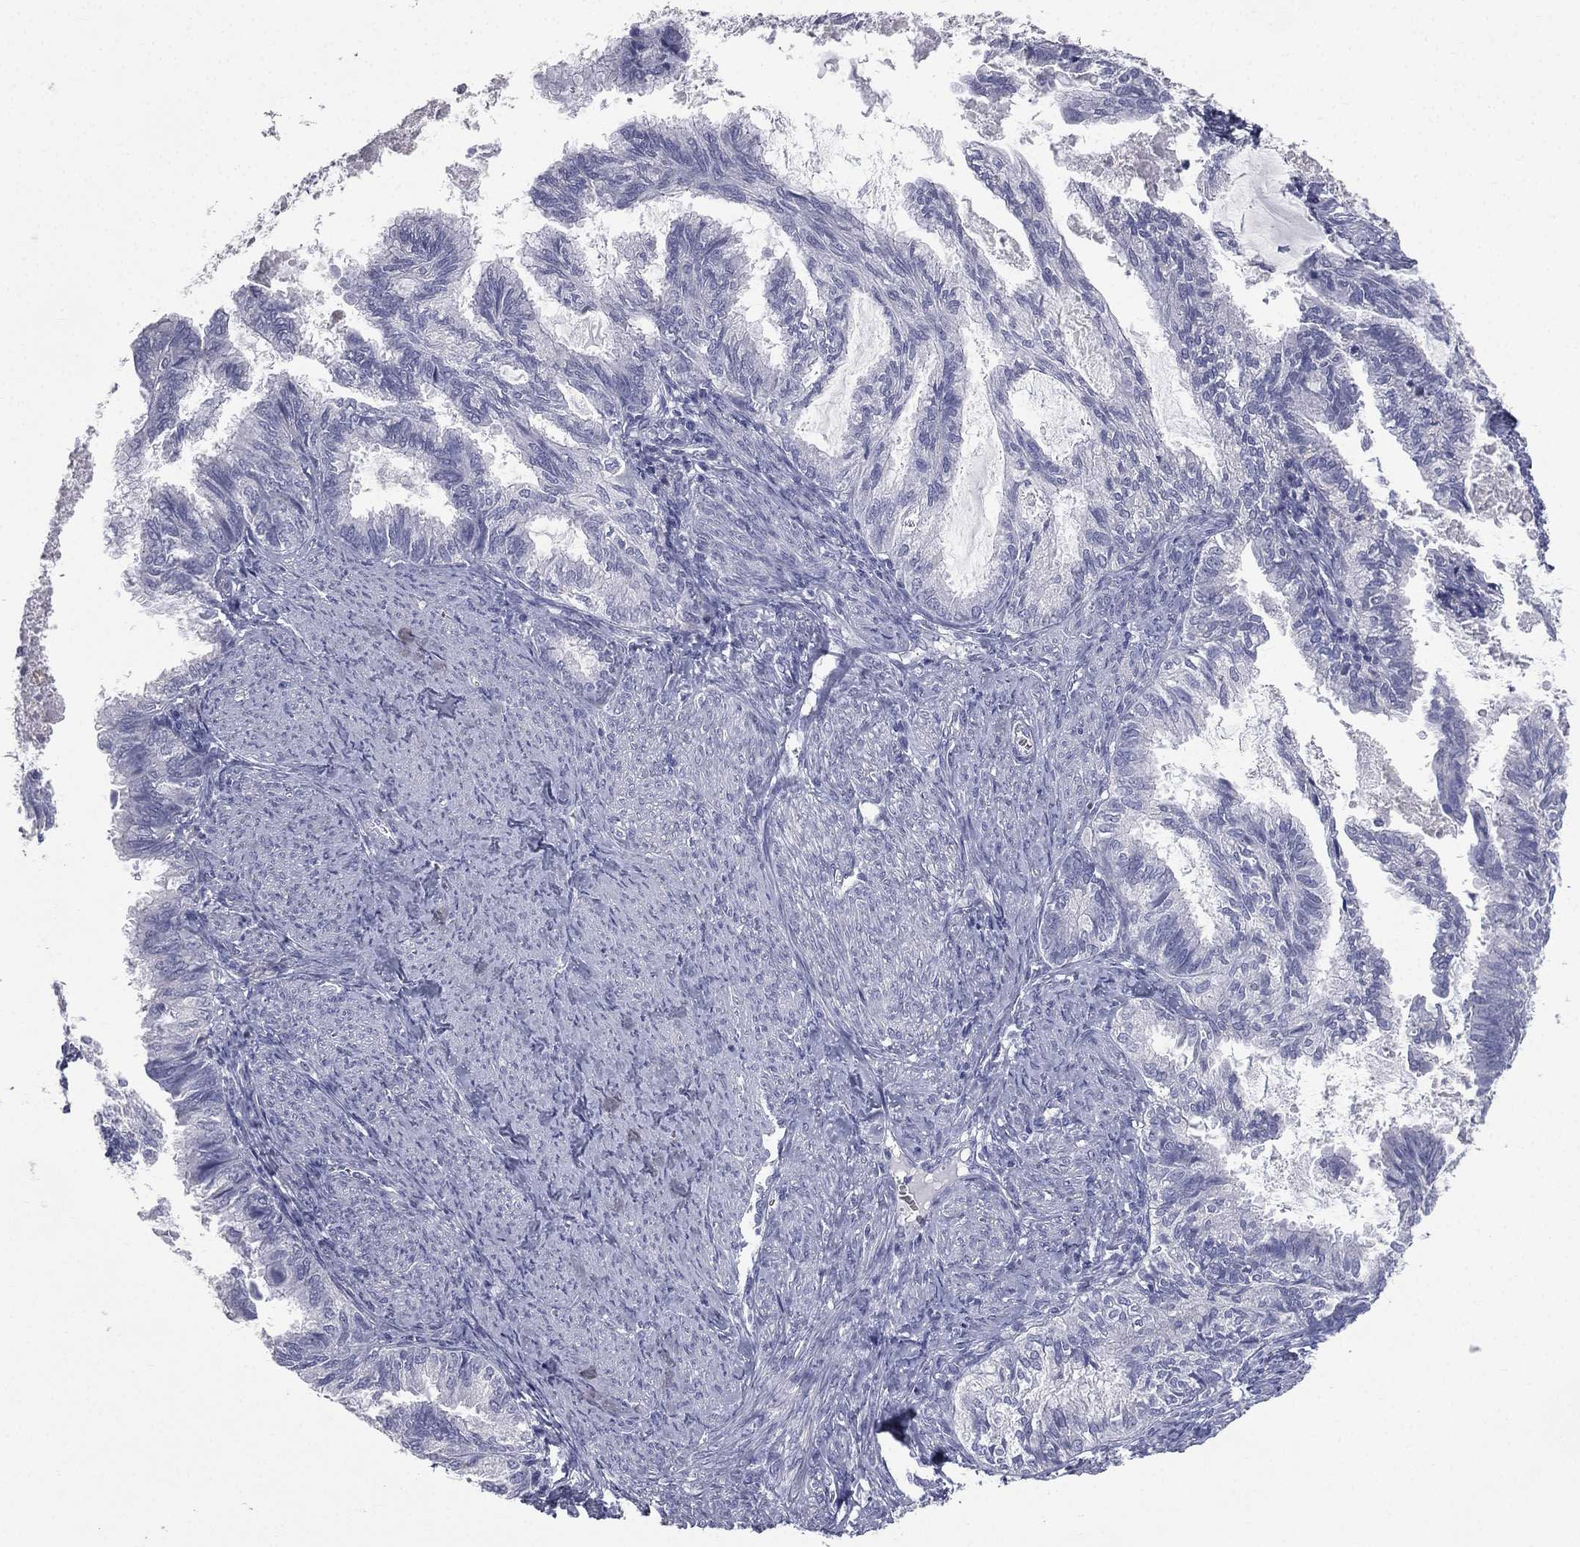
{"staining": {"intensity": "negative", "quantity": "none", "location": "none"}, "tissue": "endometrial cancer", "cell_type": "Tumor cells", "image_type": "cancer", "snomed": [{"axis": "morphology", "description": "Adenocarcinoma, NOS"}, {"axis": "topography", "description": "Endometrium"}], "caption": "This is an immunohistochemistry image of endometrial adenocarcinoma. There is no positivity in tumor cells.", "gene": "ESX1", "patient": {"sex": "female", "age": 86}}